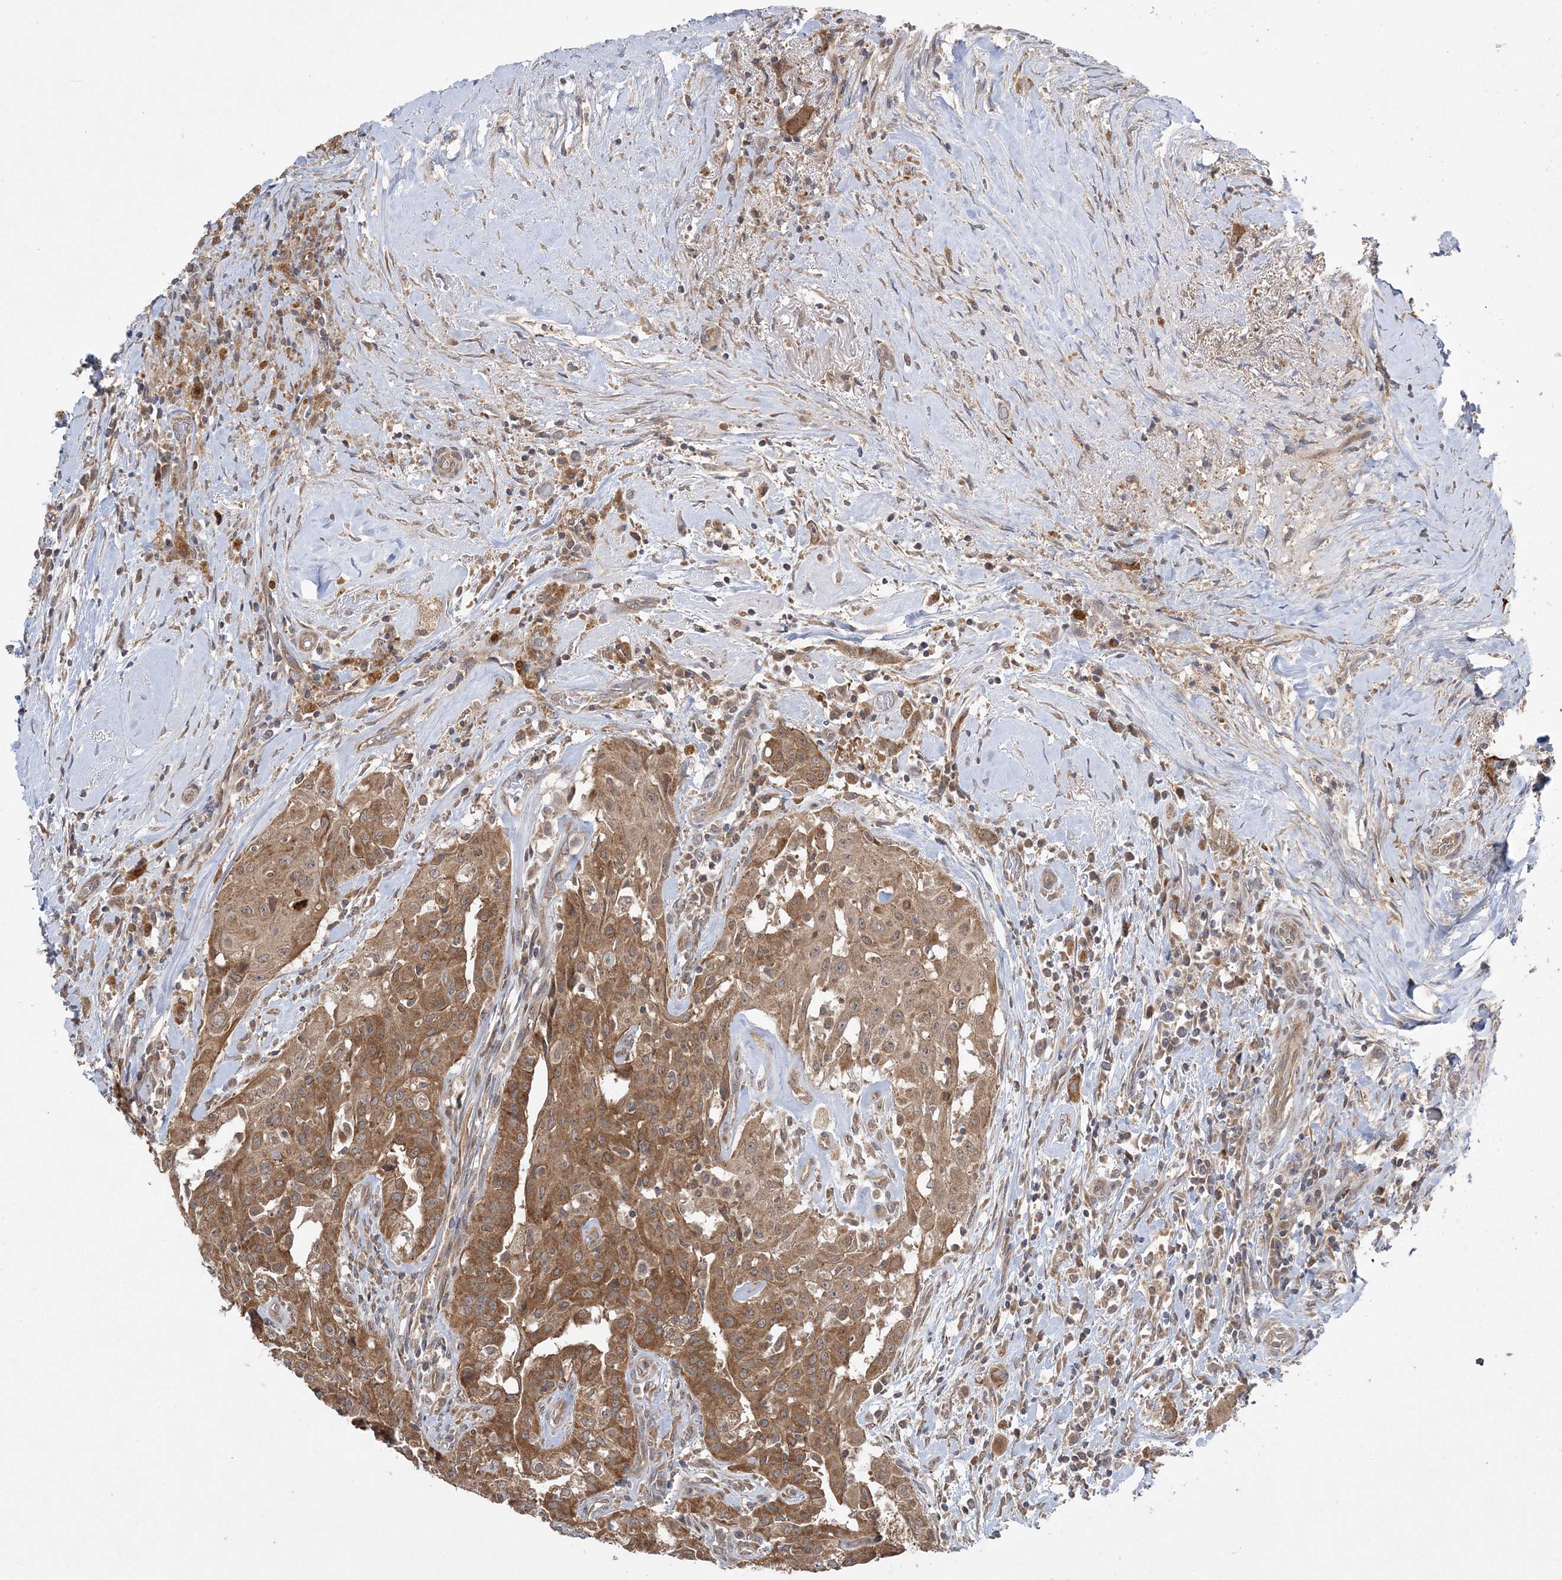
{"staining": {"intensity": "moderate", "quantity": ">75%", "location": "cytoplasmic/membranous"}, "tissue": "thyroid cancer", "cell_type": "Tumor cells", "image_type": "cancer", "snomed": [{"axis": "morphology", "description": "Papillary adenocarcinoma, NOS"}, {"axis": "topography", "description": "Thyroid gland"}], "caption": "IHC micrograph of papillary adenocarcinoma (thyroid) stained for a protein (brown), which shows medium levels of moderate cytoplasmic/membranous expression in about >75% of tumor cells.", "gene": "MMADHC", "patient": {"sex": "female", "age": 59}}